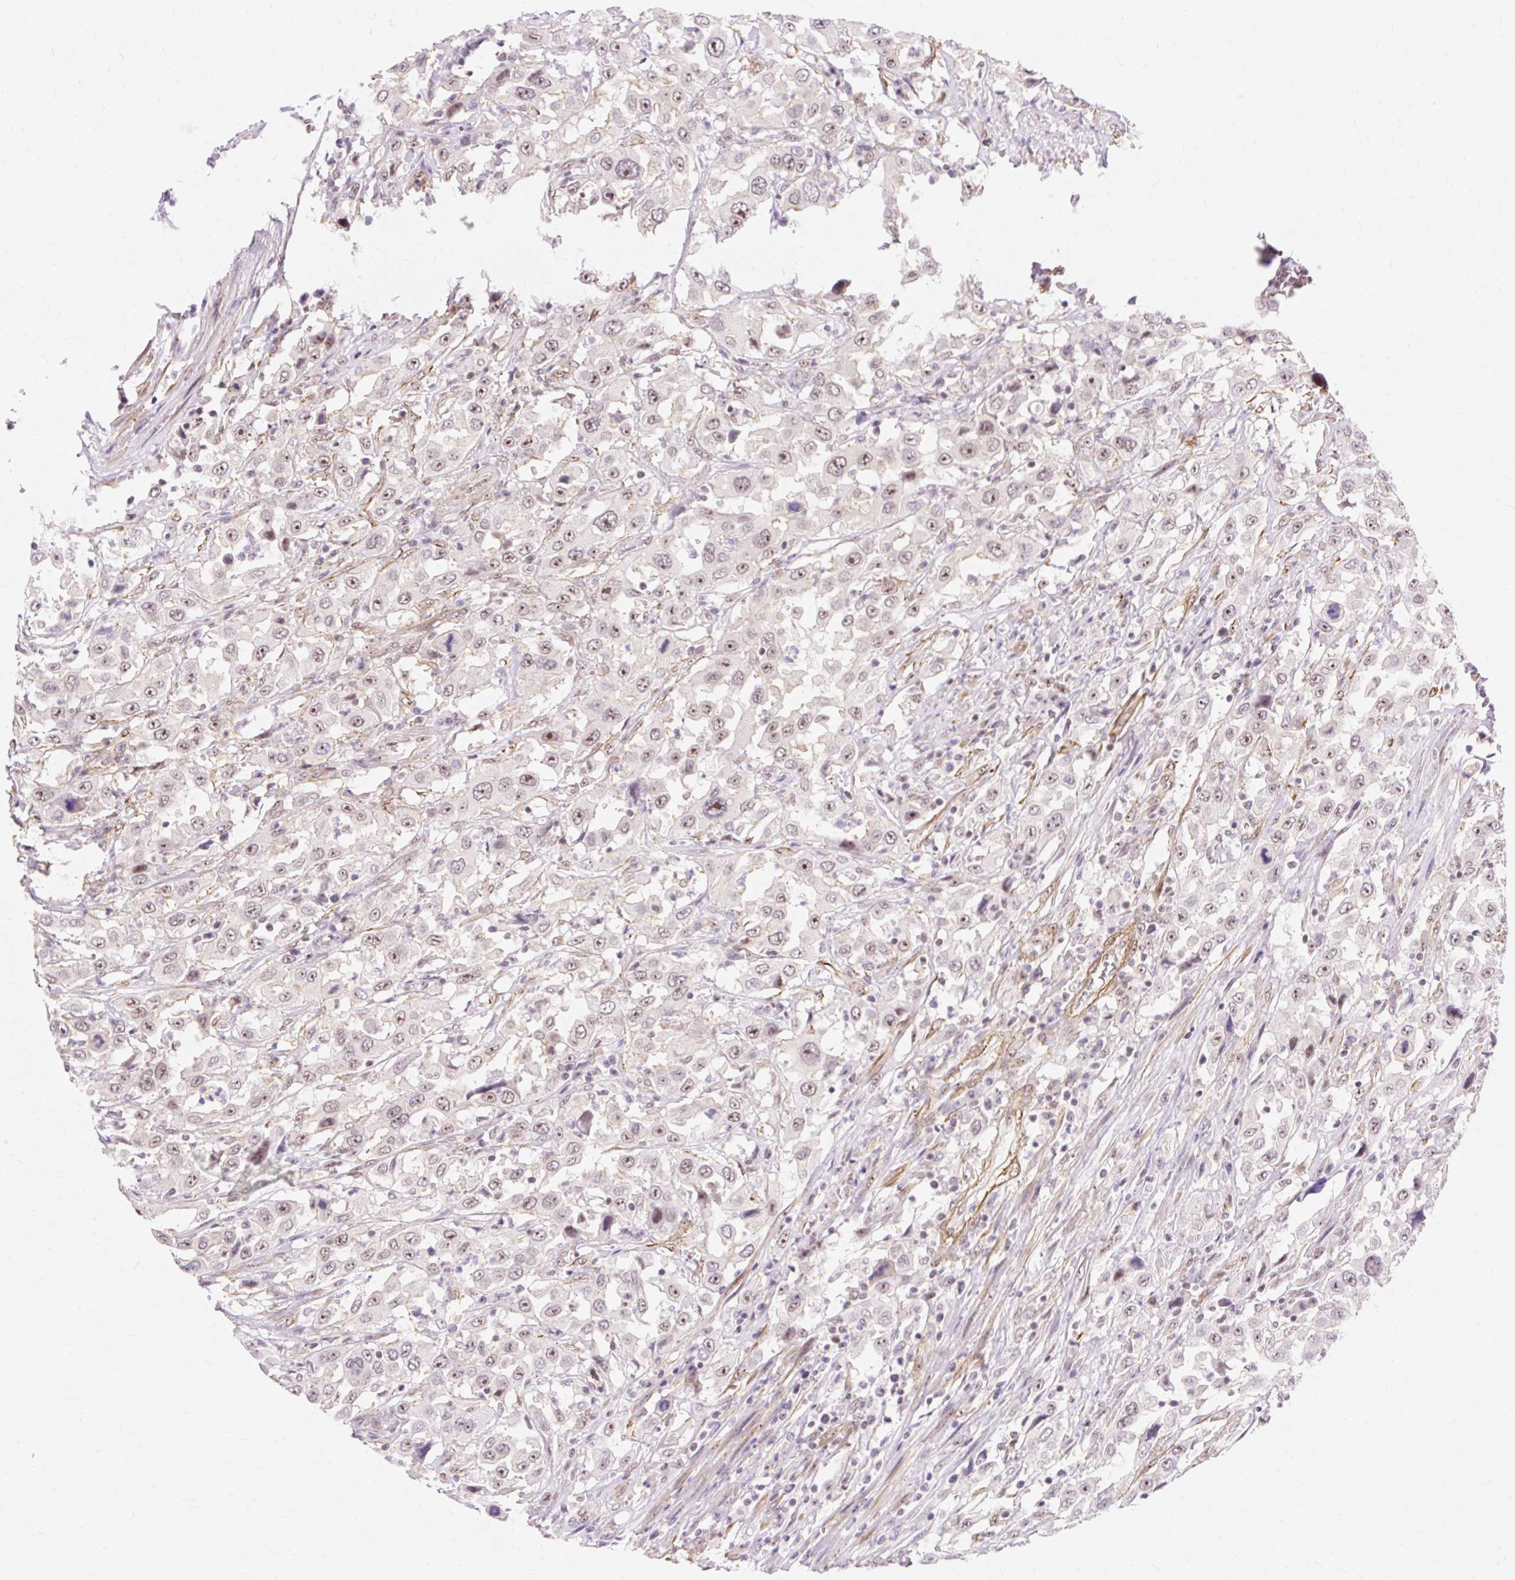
{"staining": {"intensity": "moderate", "quantity": "25%-75%", "location": "nuclear"}, "tissue": "urothelial cancer", "cell_type": "Tumor cells", "image_type": "cancer", "snomed": [{"axis": "morphology", "description": "Urothelial carcinoma, High grade"}, {"axis": "topography", "description": "Urinary bladder"}], "caption": "Urothelial carcinoma (high-grade) stained with IHC exhibits moderate nuclear staining in approximately 25%-75% of tumor cells.", "gene": "OBP2A", "patient": {"sex": "male", "age": 61}}